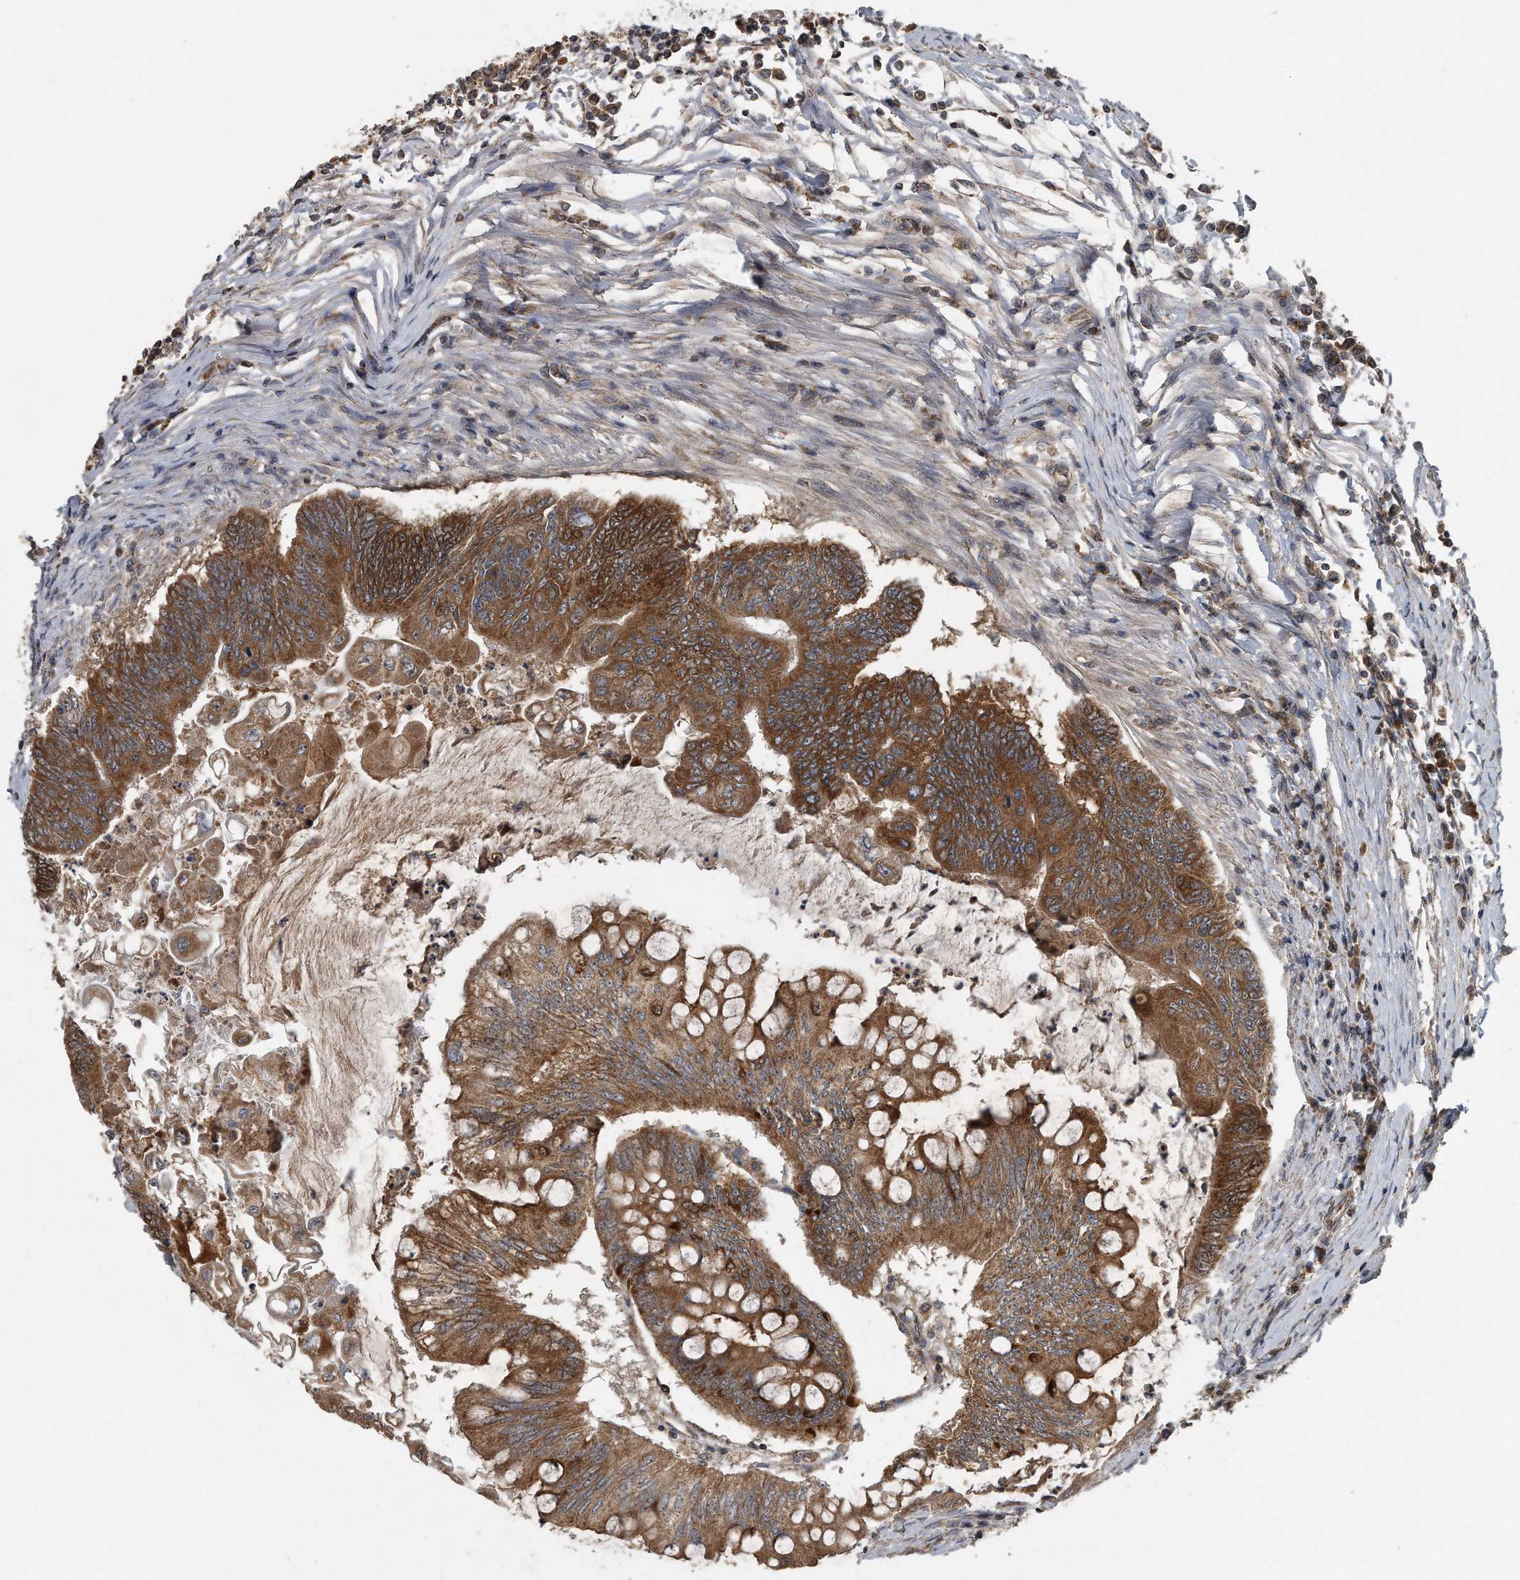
{"staining": {"intensity": "strong", "quantity": ">75%", "location": "cytoplasmic/membranous"}, "tissue": "colorectal cancer", "cell_type": "Tumor cells", "image_type": "cancer", "snomed": [{"axis": "morphology", "description": "Adenoma, NOS"}, {"axis": "morphology", "description": "Adenocarcinoma, NOS"}, {"axis": "topography", "description": "Colon"}], "caption": "Immunohistochemical staining of human adenocarcinoma (colorectal) shows strong cytoplasmic/membranous protein expression in about >75% of tumor cells.", "gene": "ALPK2", "patient": {"sex": "male", "age": 79}}